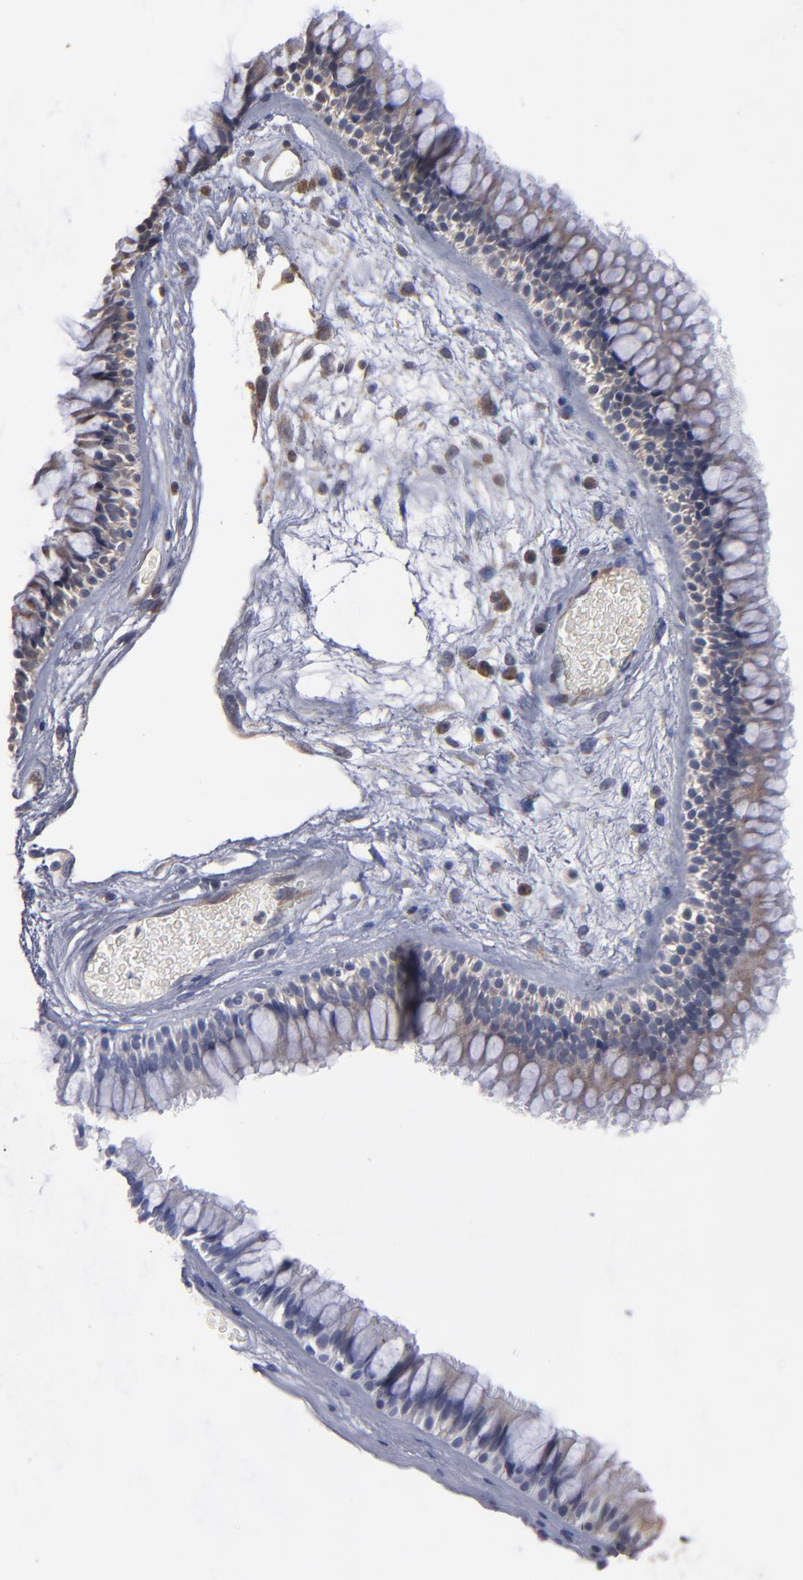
{"staining": {"intensity": "weak", "quantity": ">75%", "location": "cytoplasmic/membranous"}, "tissue": "nasopharynx", "cell_type": "Respiratory epithelial cells", "image_type": "normal", "snomed": [{"axis": "morphology", "description": "Normal tissue, NOS"}, {"axis": "morphology", "description": "Inflammation, NOS"}, {"axis": "topography", "description": "Nasopharynx"}], "caption": "Protein staining of benign nasopharynx demonstrates weak cytoplasmic/membranous expression in about >75% of respiratory epithelial cells. Nuclei are stained in blue.", "gene": "MIPOL1", "patient": {"sex": "male", "age": 48}}